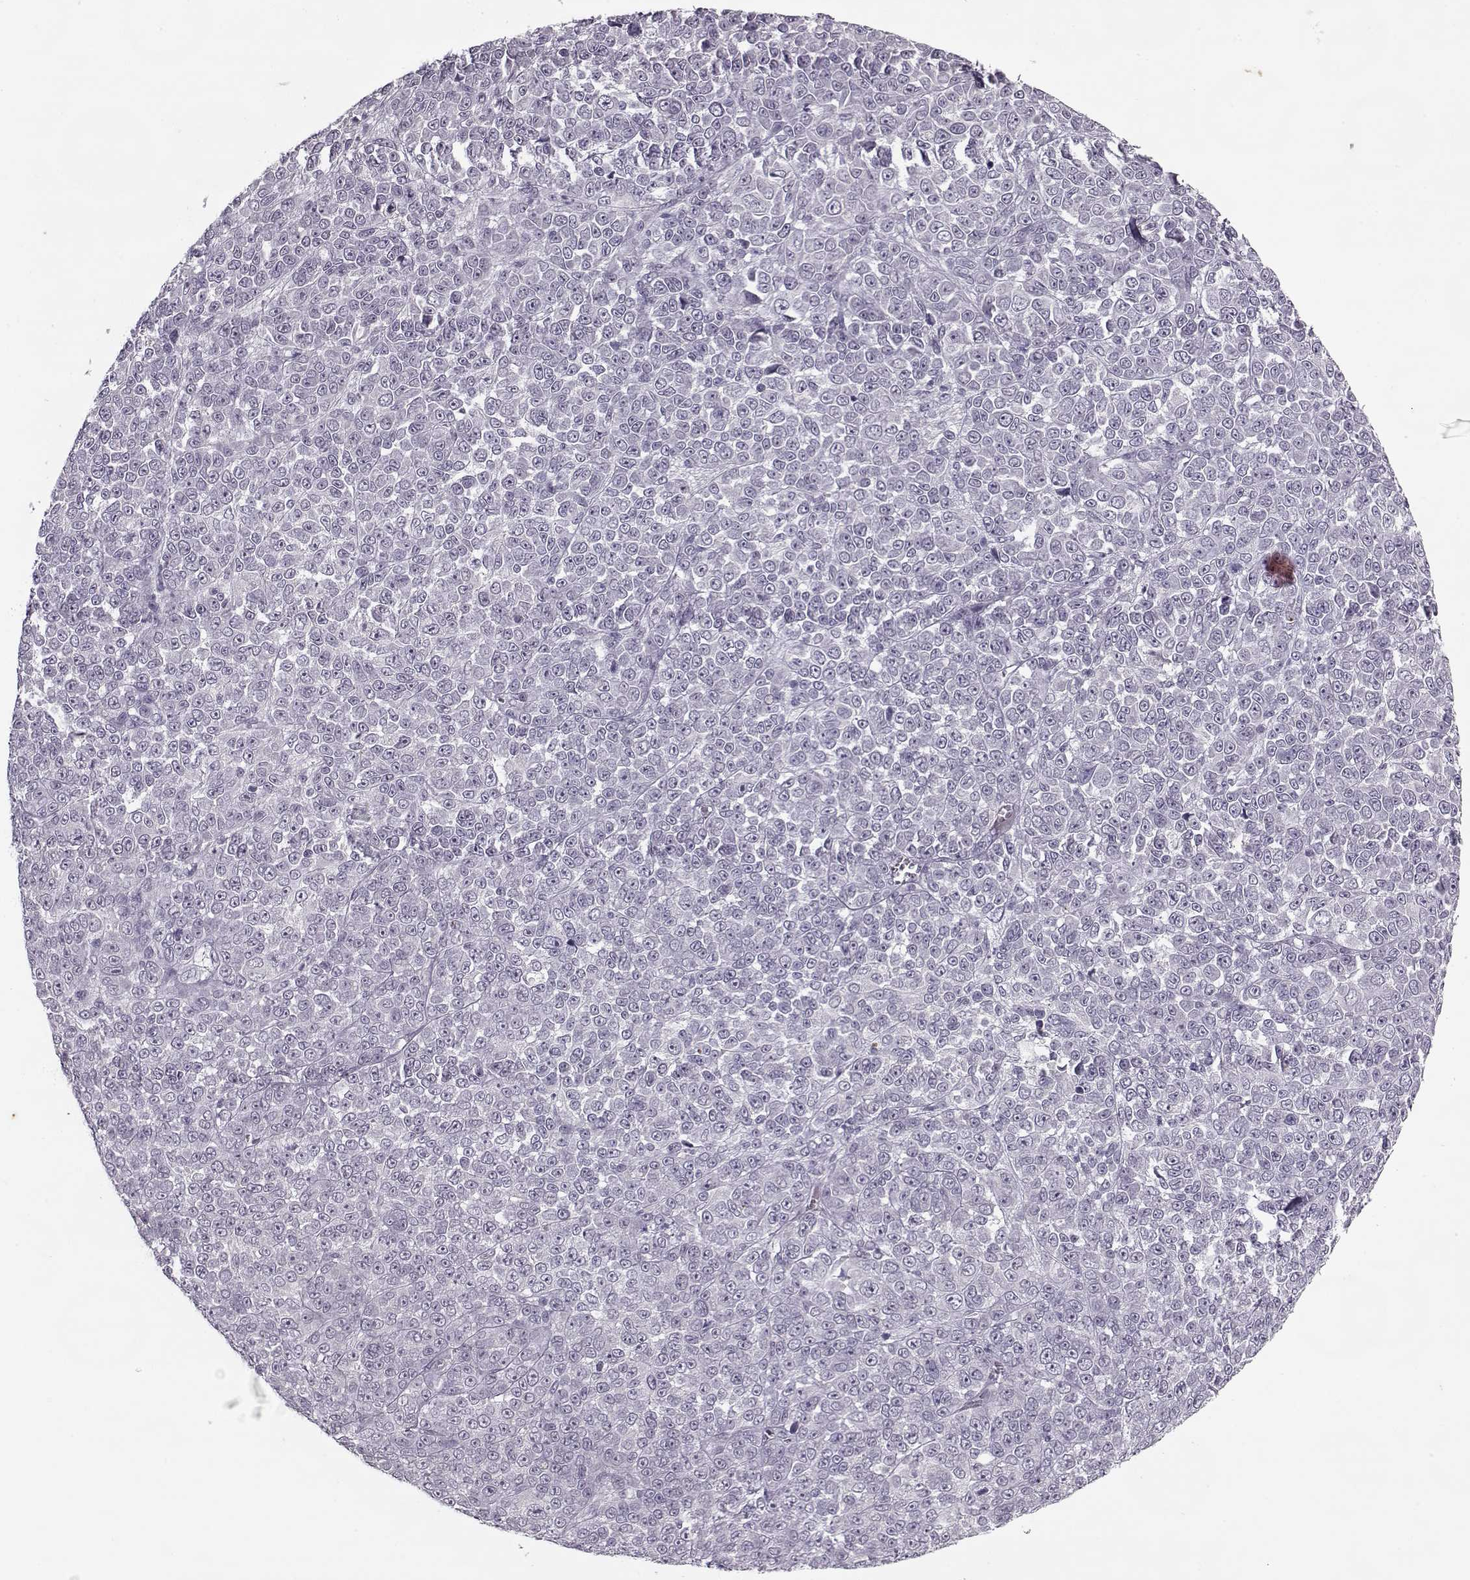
{"staining": {"intensity": "negative", "quantity": "none", "location": "none"}, "tissue": "melanoma", "cell_type": "Tumor cells", "image_type": "cancer", "snomed": [{"axis": "morphology", "description": "Malignant melanoma, NOS"}, {"axis": "topography", "description": "Skin"}], "caption": "Melanoma stained for a protein using IHC demonstrates no expression tumor cells.", "gene": "KRT9", "patient": {"sex": "female", "age": 95}}